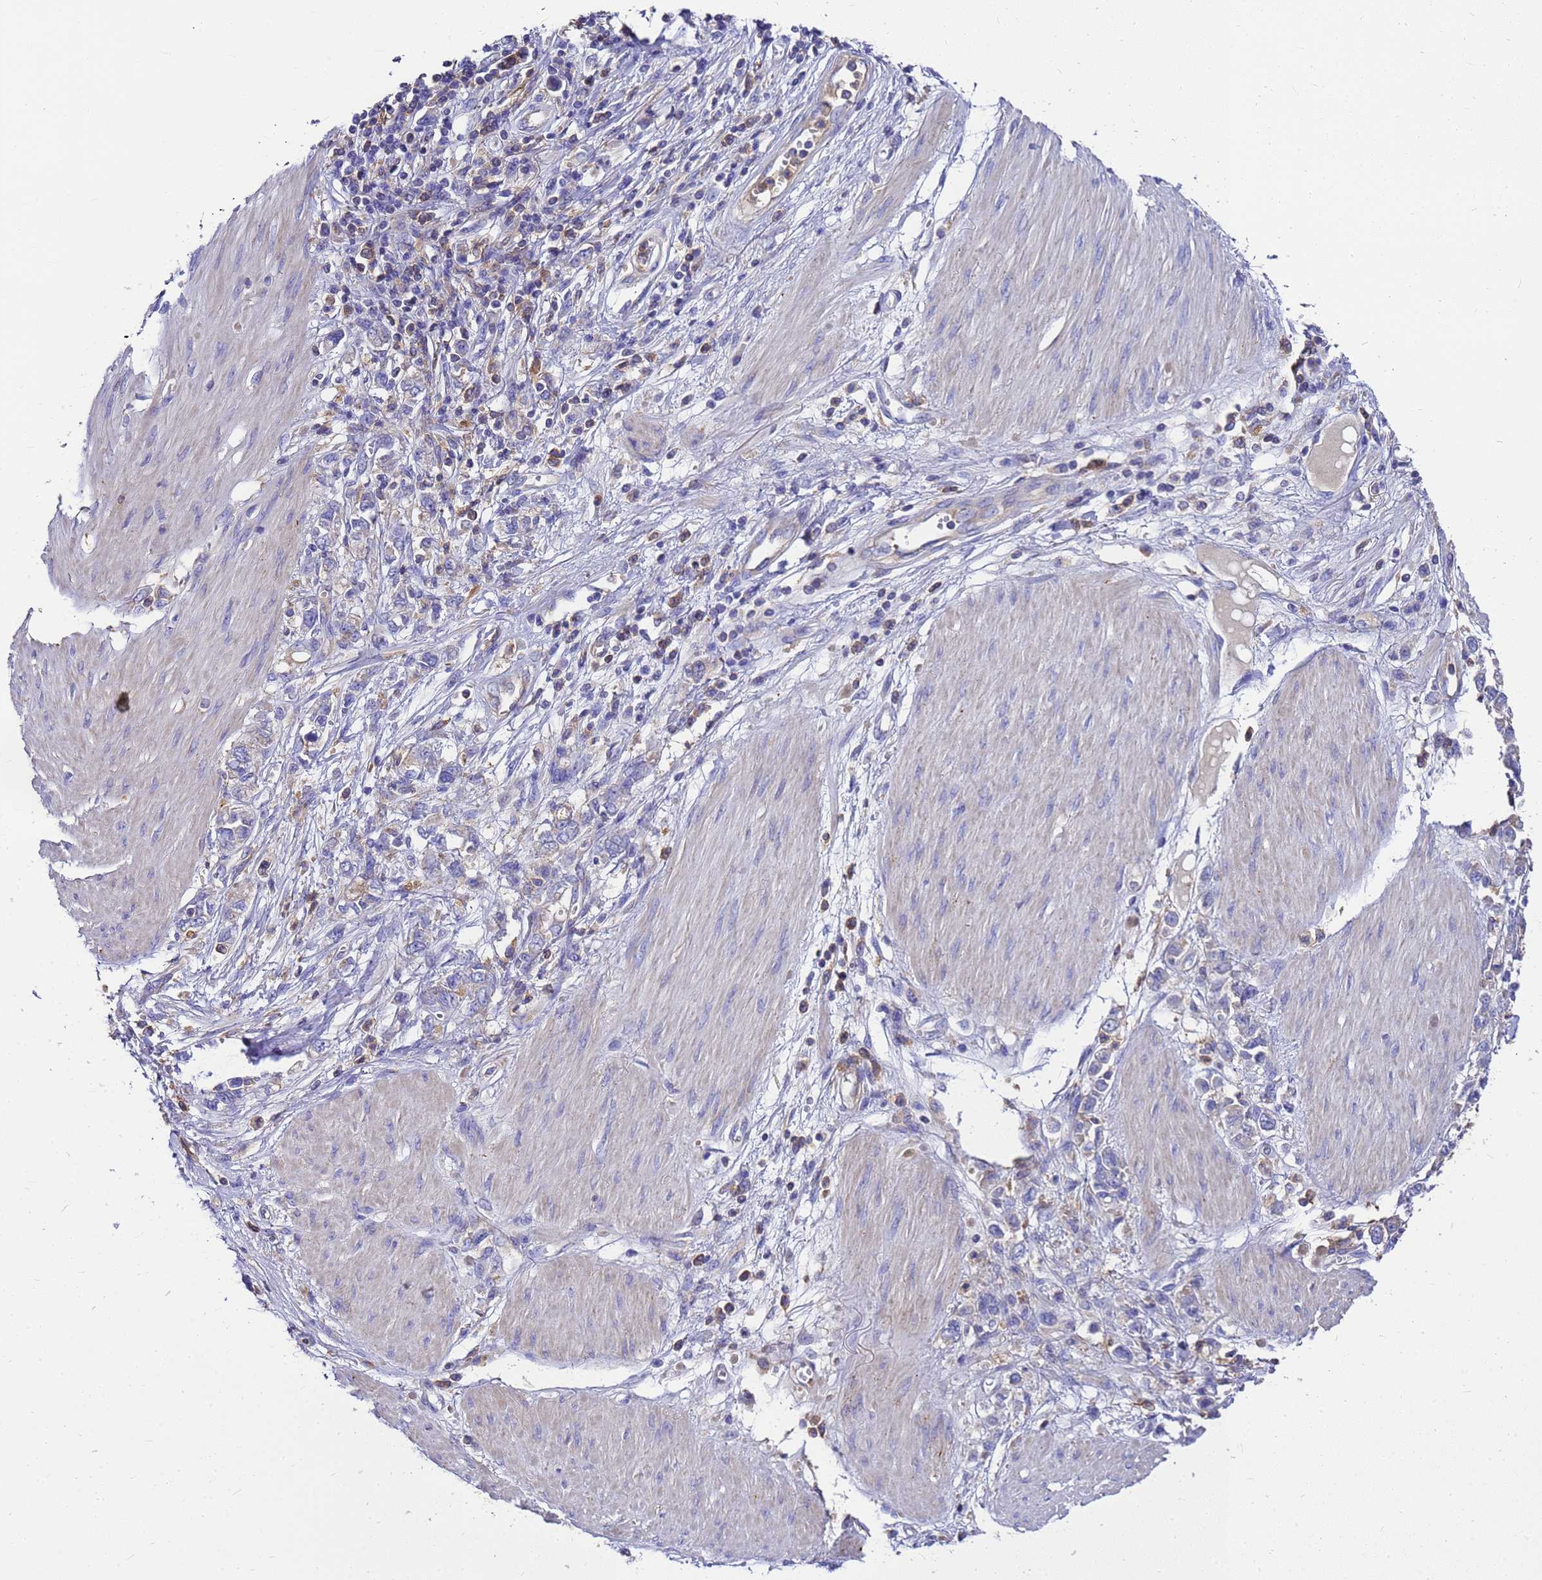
{"staining": {"intensity": "negative", "quantity": "none", "location": "none"}, "tissue": "stomach cancer", "cell_type": "Tumor cells", "image_type": "cancer", "snomed": [{"axis": "morphology", "description": "Adenocarcinoma, NOS"}, {"axis": "topography", "description": "Stomach"}], "caption": "This is an IHC histopathology image of stomach cancer (adenocarcinoma). There is no expression in tumor cells.", "gene": "ZNF235", "patient": {"sex": "female", "age": 76}}